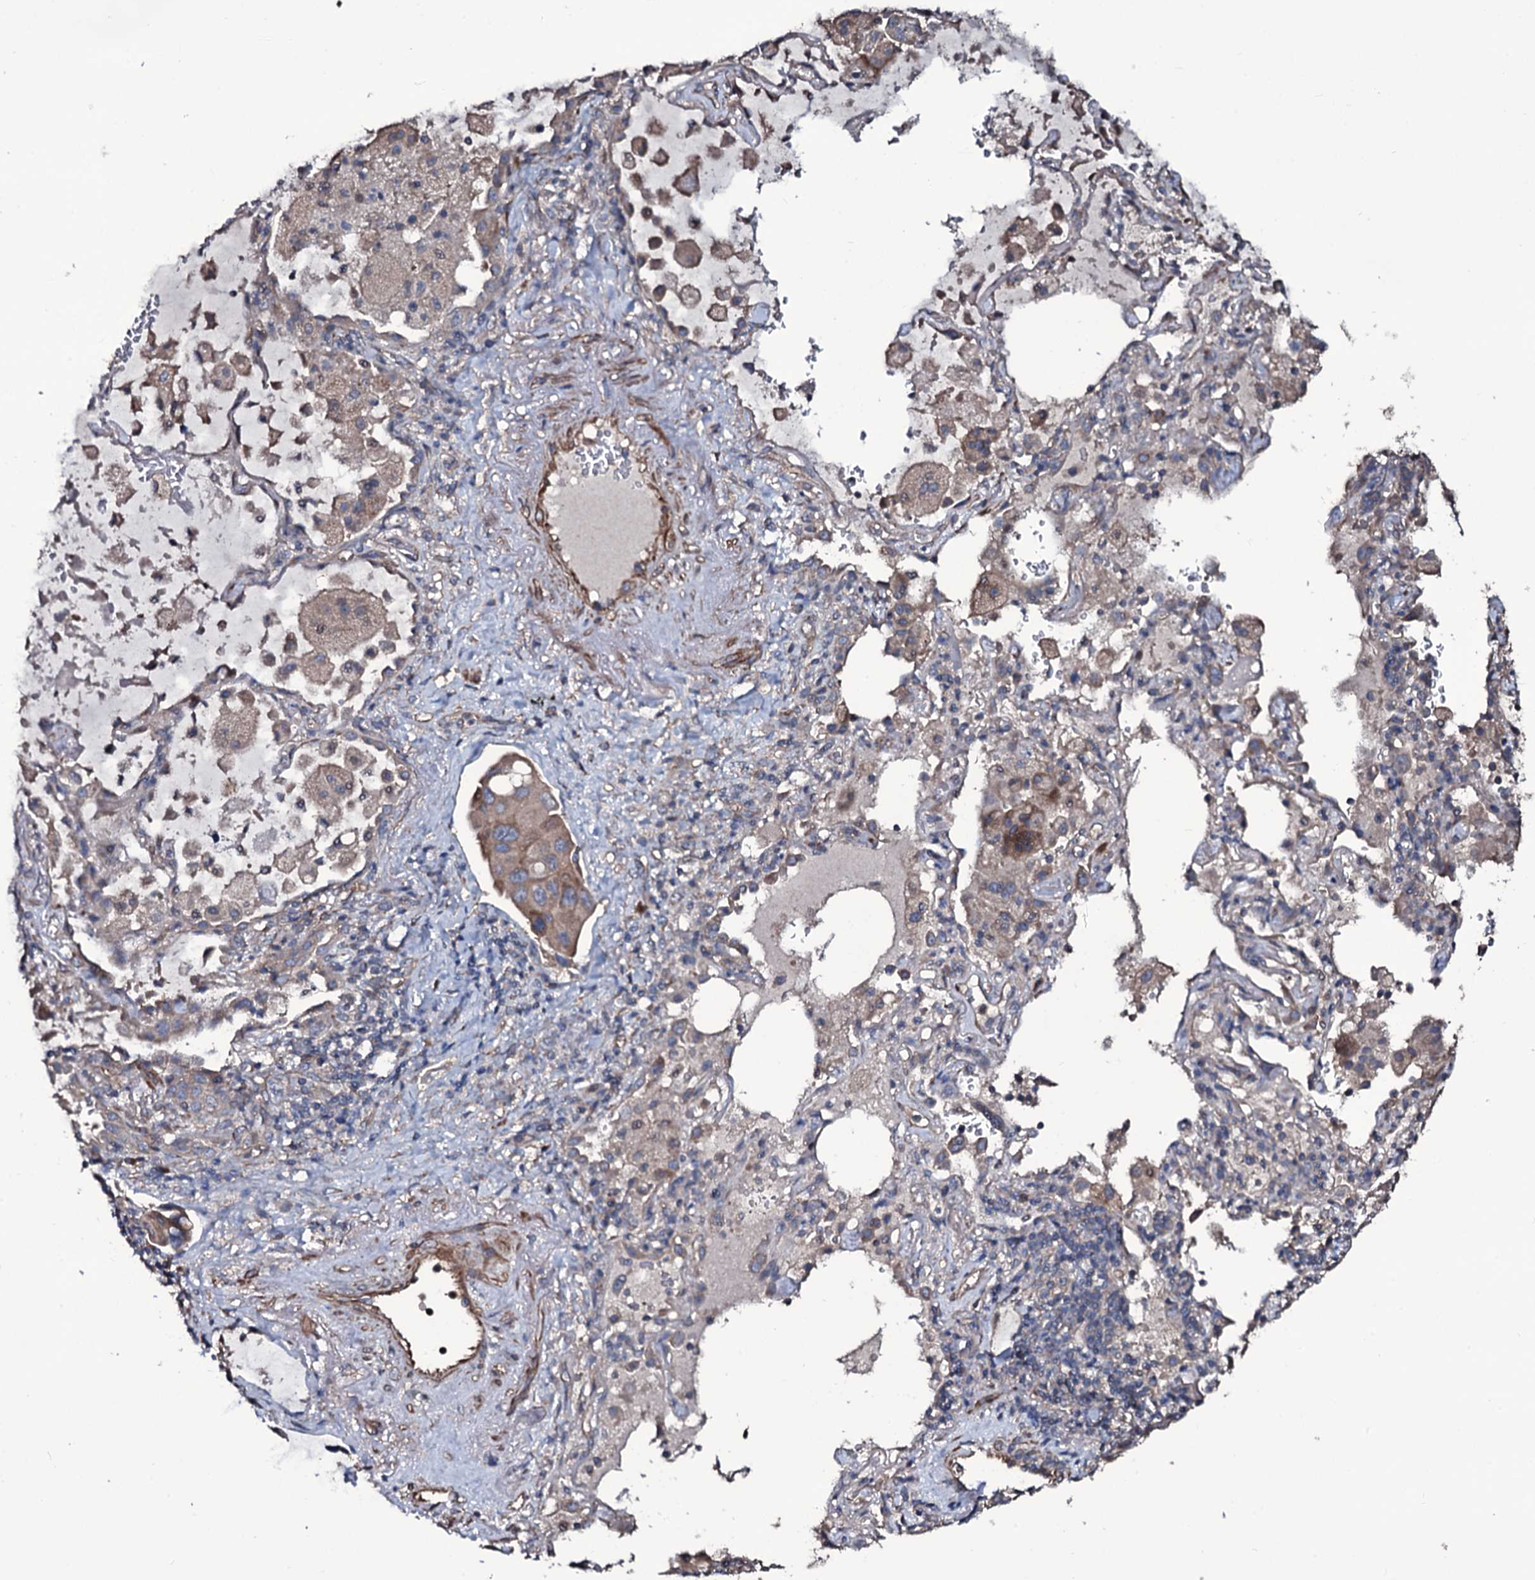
{"staining": {"intensity": "weak", "quantity": ">75%", "location": "cytoplasmic/membranous"}, "tissue": "lung cancer", "cell_type": "Tumor cells", "image_type": "cancer", "snomed": [{"axis": "morphology", "description": "Squamous cell carcinoma, NOS"}, {"axis": "topography", "description": "Lung"}], "caption": "This micrograph demonstrates IHC staining of lung cancer, with low weak cytoplasmic/membranous expression in approximately >75% of tumor cells.", "gene": "WIPF3", "patient": {"sex": "female", "age": 73}}